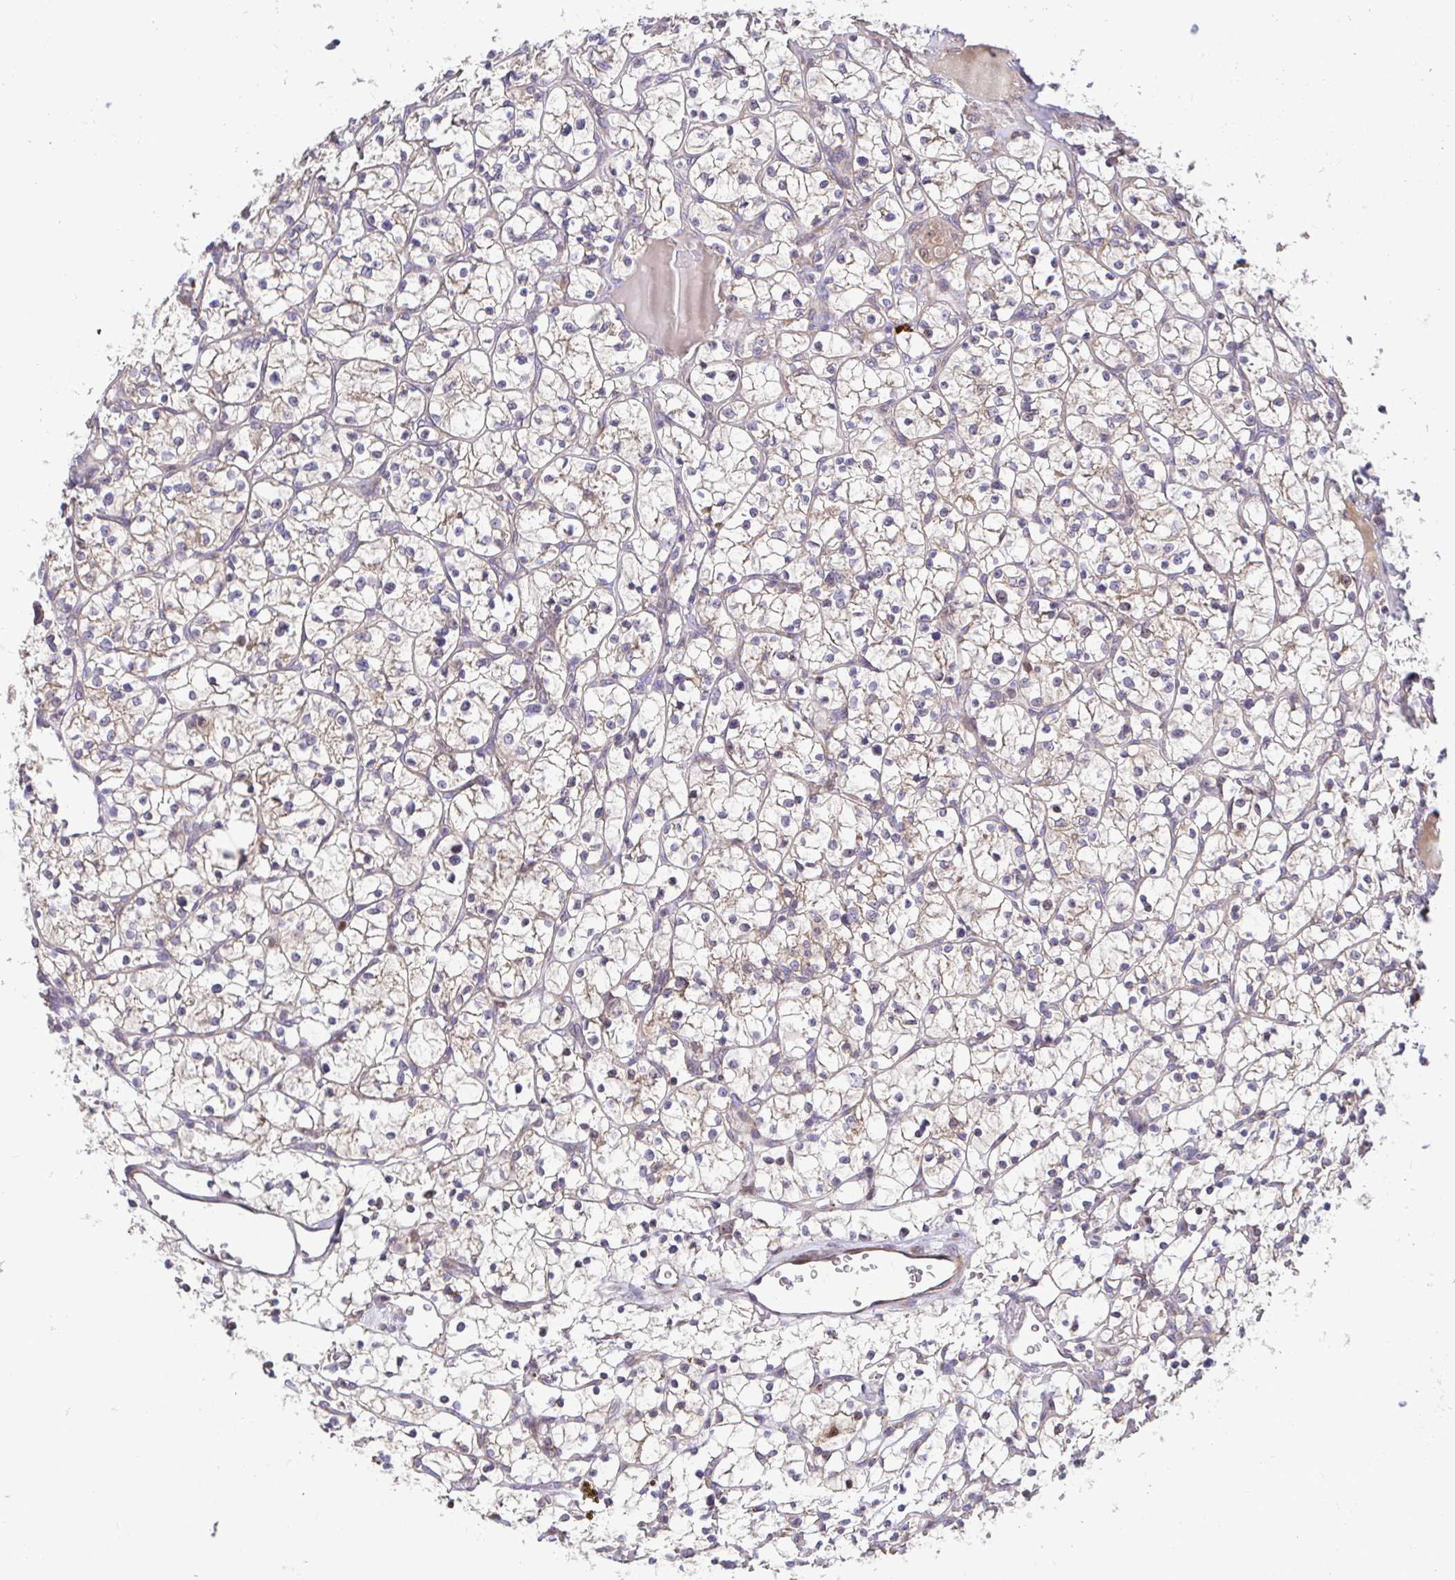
{"staining": {"intensity": "weak", "quantity": "<25%", "location": "cytoplasmic/membranous"}, "tissue": "renal cancer", "cell_type": "Tumor cells", "image_type": "cancer", "snomed": [{"axis": "morphology", "description": "Adenocarcinoma, NOS"}, {"axis": "topography", "description": "Kidney"}], "caption": "IHC image of neoplastic tissue: renal adenocarcinoma stained with DAB (3,3'-diaminobenzidine) reveals no significant protein positivity in tumor cells.", "gene": "ELP1", "patient": {"sex": "female", "age": 64}}